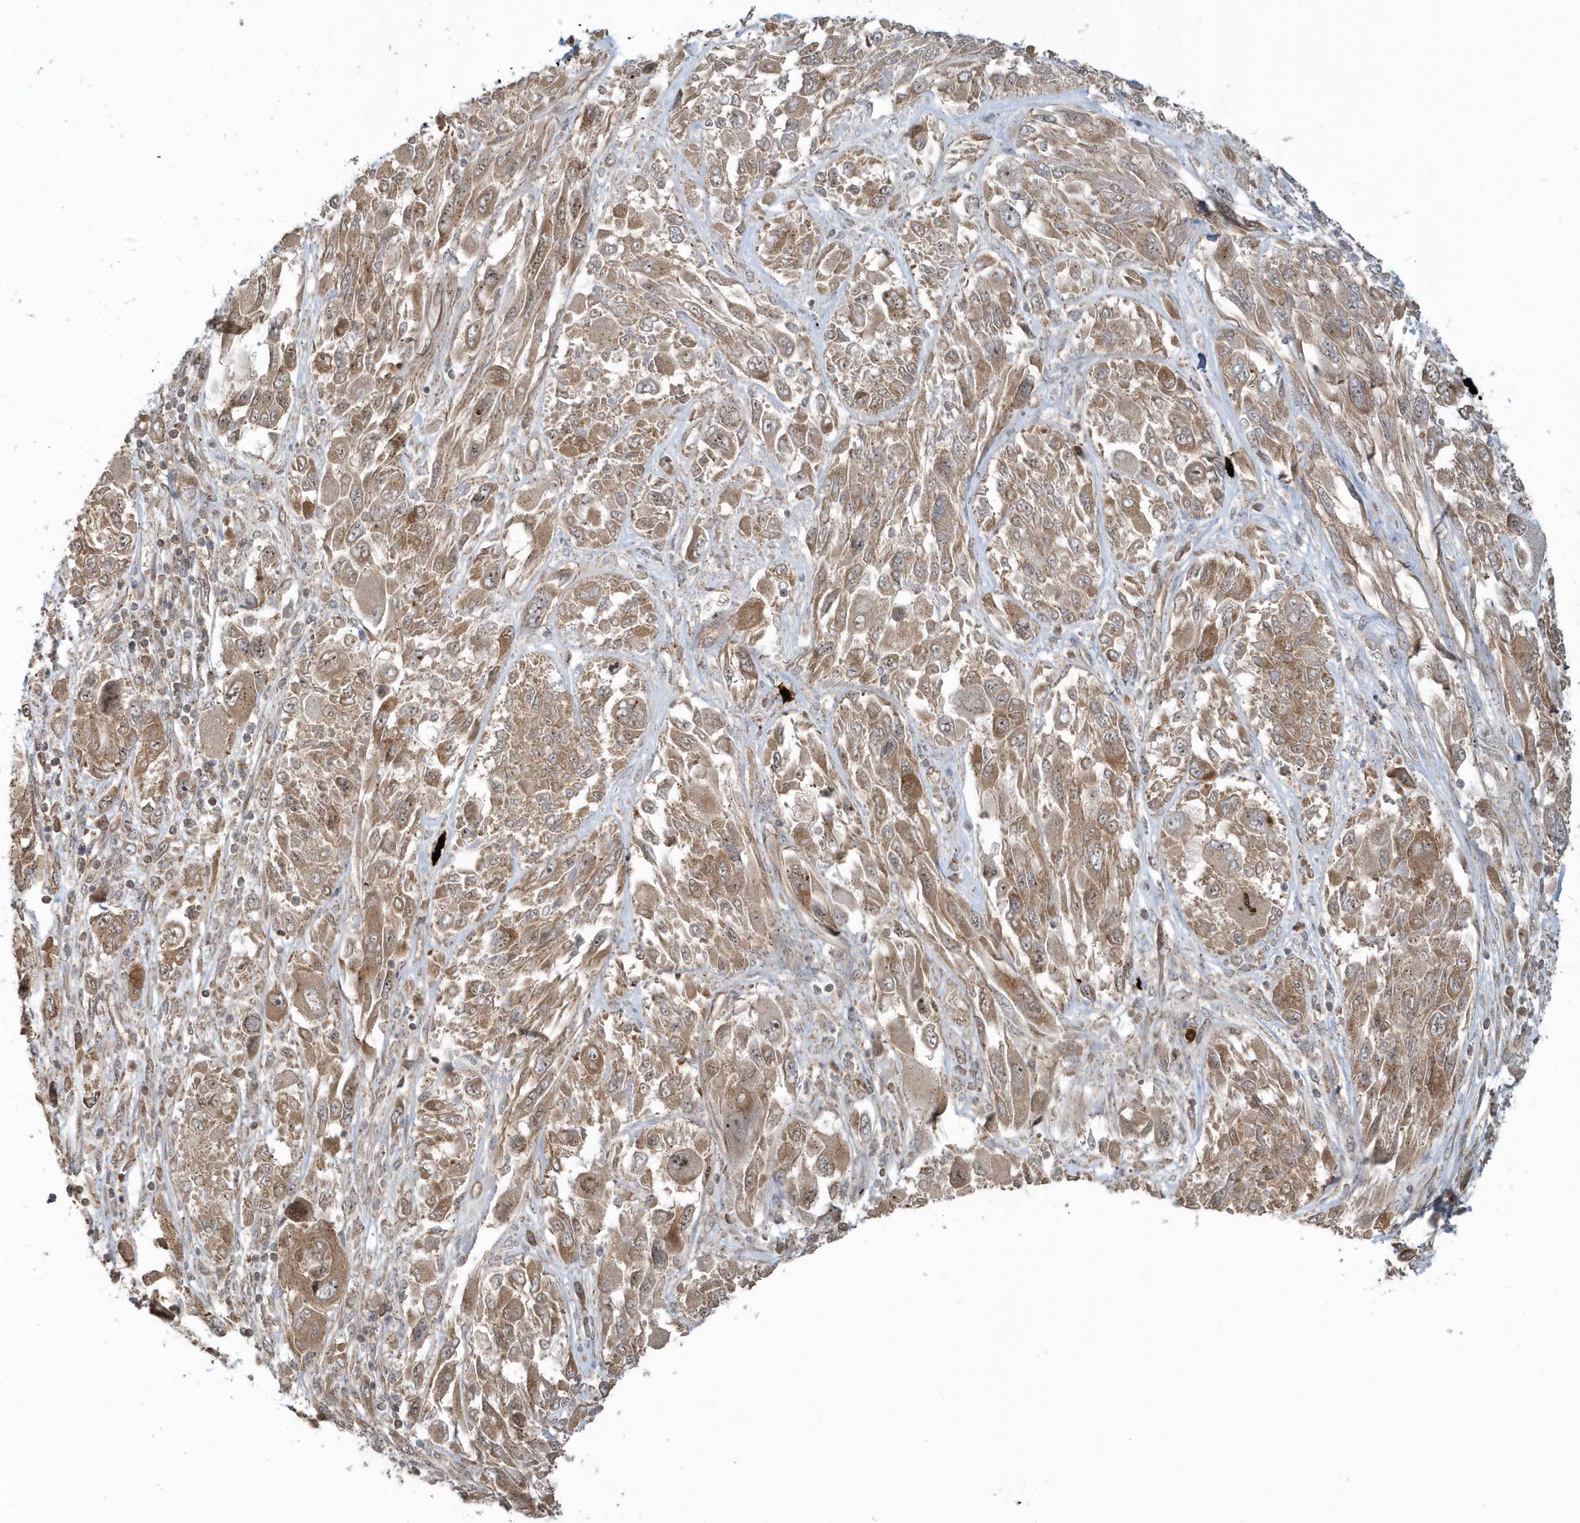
{"staining": {"intensity": "moderate", "quantity": ">75%", "location": "cytoplasmic/membranous"}, "tissue": "melanoma", "cell_type": "Tumor cells", "image_type": "cancer", "snomed": [{"axis": "morphology", "description": "Malignant melanoma, NOS"}, {"axis": "topography", "description": "Skin"}], "caption": "This image shows IHC staining of melanoma, with medium moderate cytoplasmic/membranous expression in about >75% of tumor cells.", "gene": "STIM2", "patient": {"sex": "female", "age": 91}}